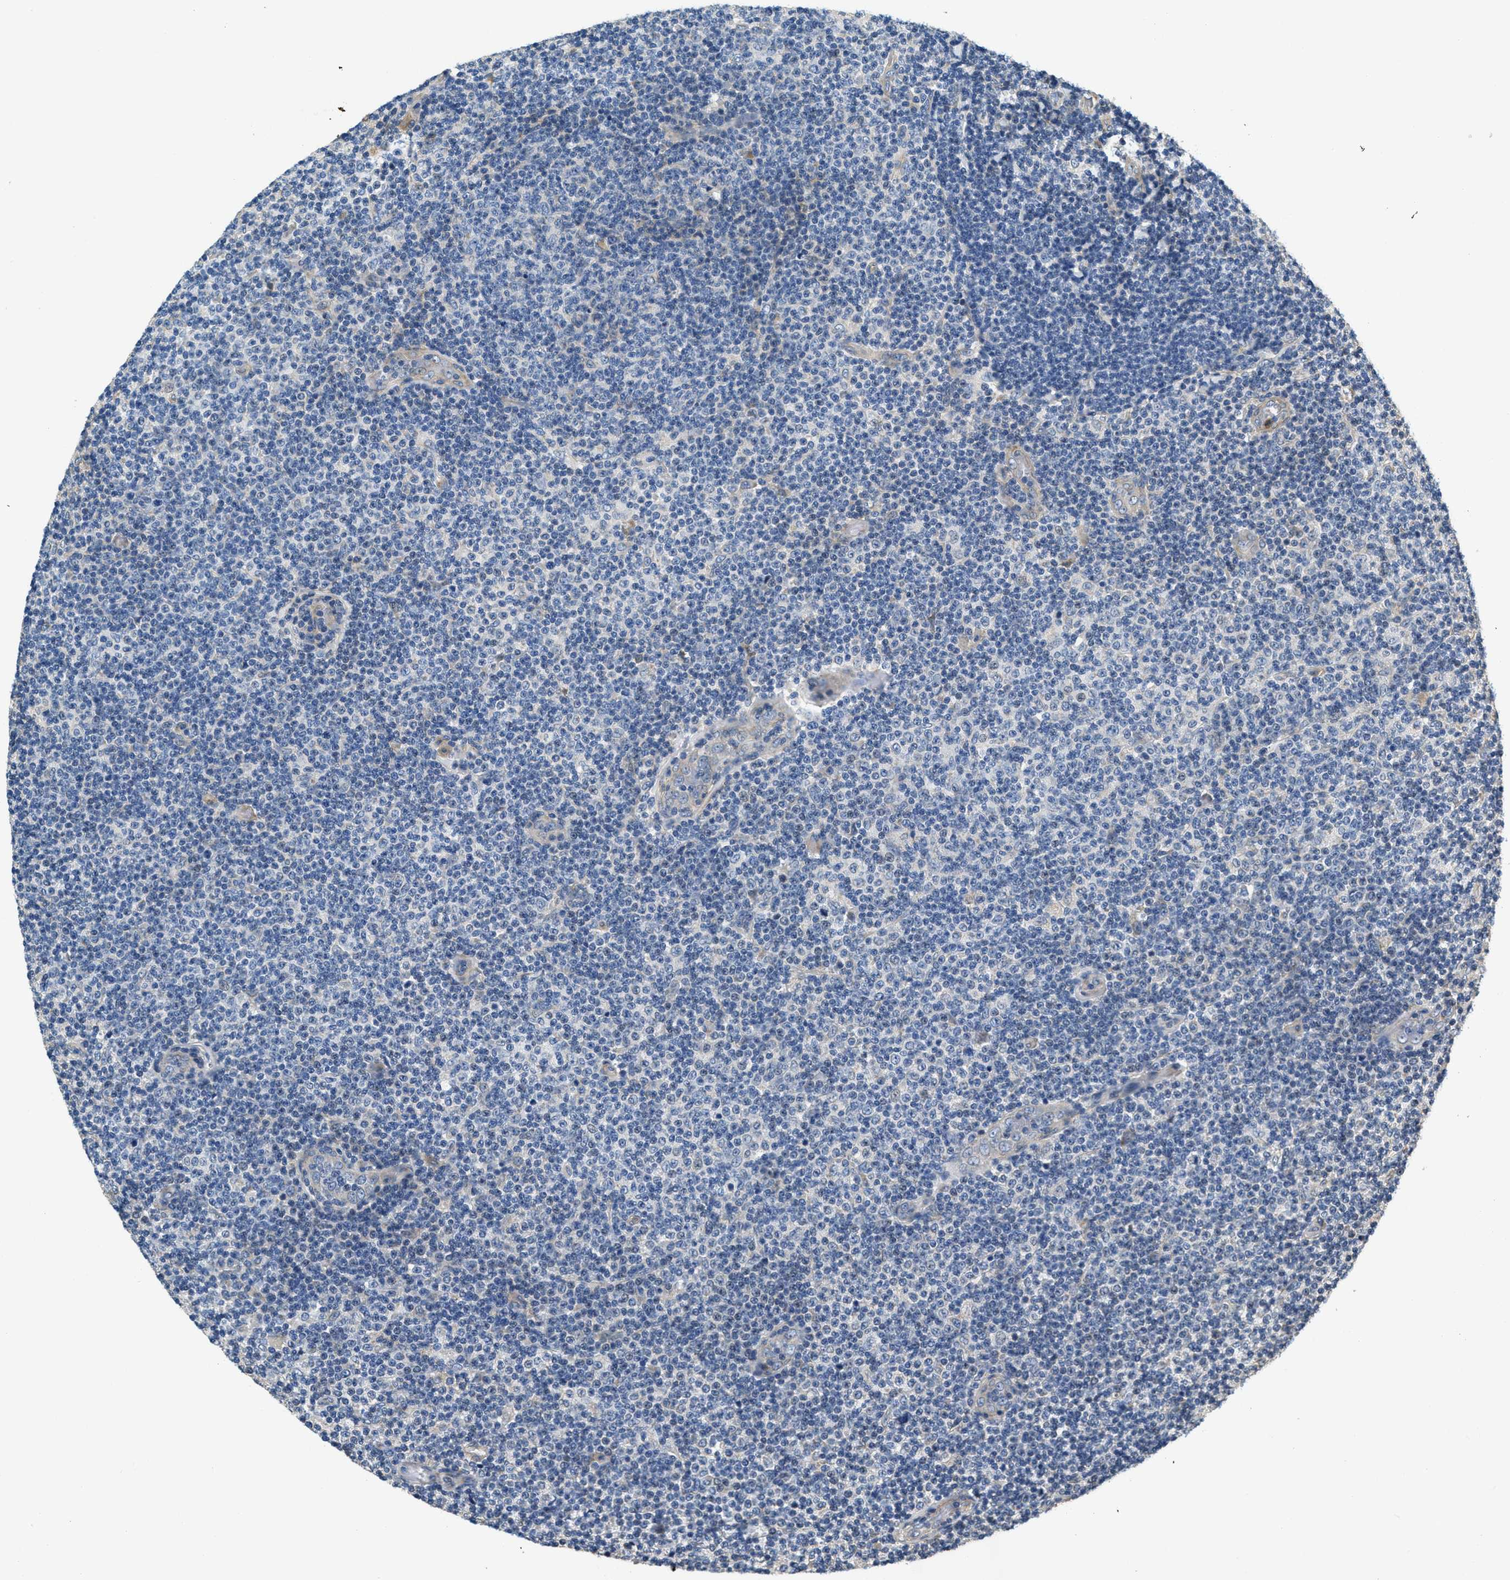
{"staining": {"intensity": "negative", "quantity": "none", "location": "none"}, "tissue": "lymphoma", "cell_type": "Tumor cells", "image_type": "cancer", "snomed": [{"axis": "morphology", "description": "Malignant lymphoma, non-Hodgkin's type, Low grade"}, {"axis": "topography", "description": "Lymph node"}], "caption": "Immunohistochemical staining of human low-grade malignant lymphoma, non-Hodgkin's type reveals no significant staining in tumor cells.", "gene": "TOMM70", "patient": {"sex": "male", "age": 83}}